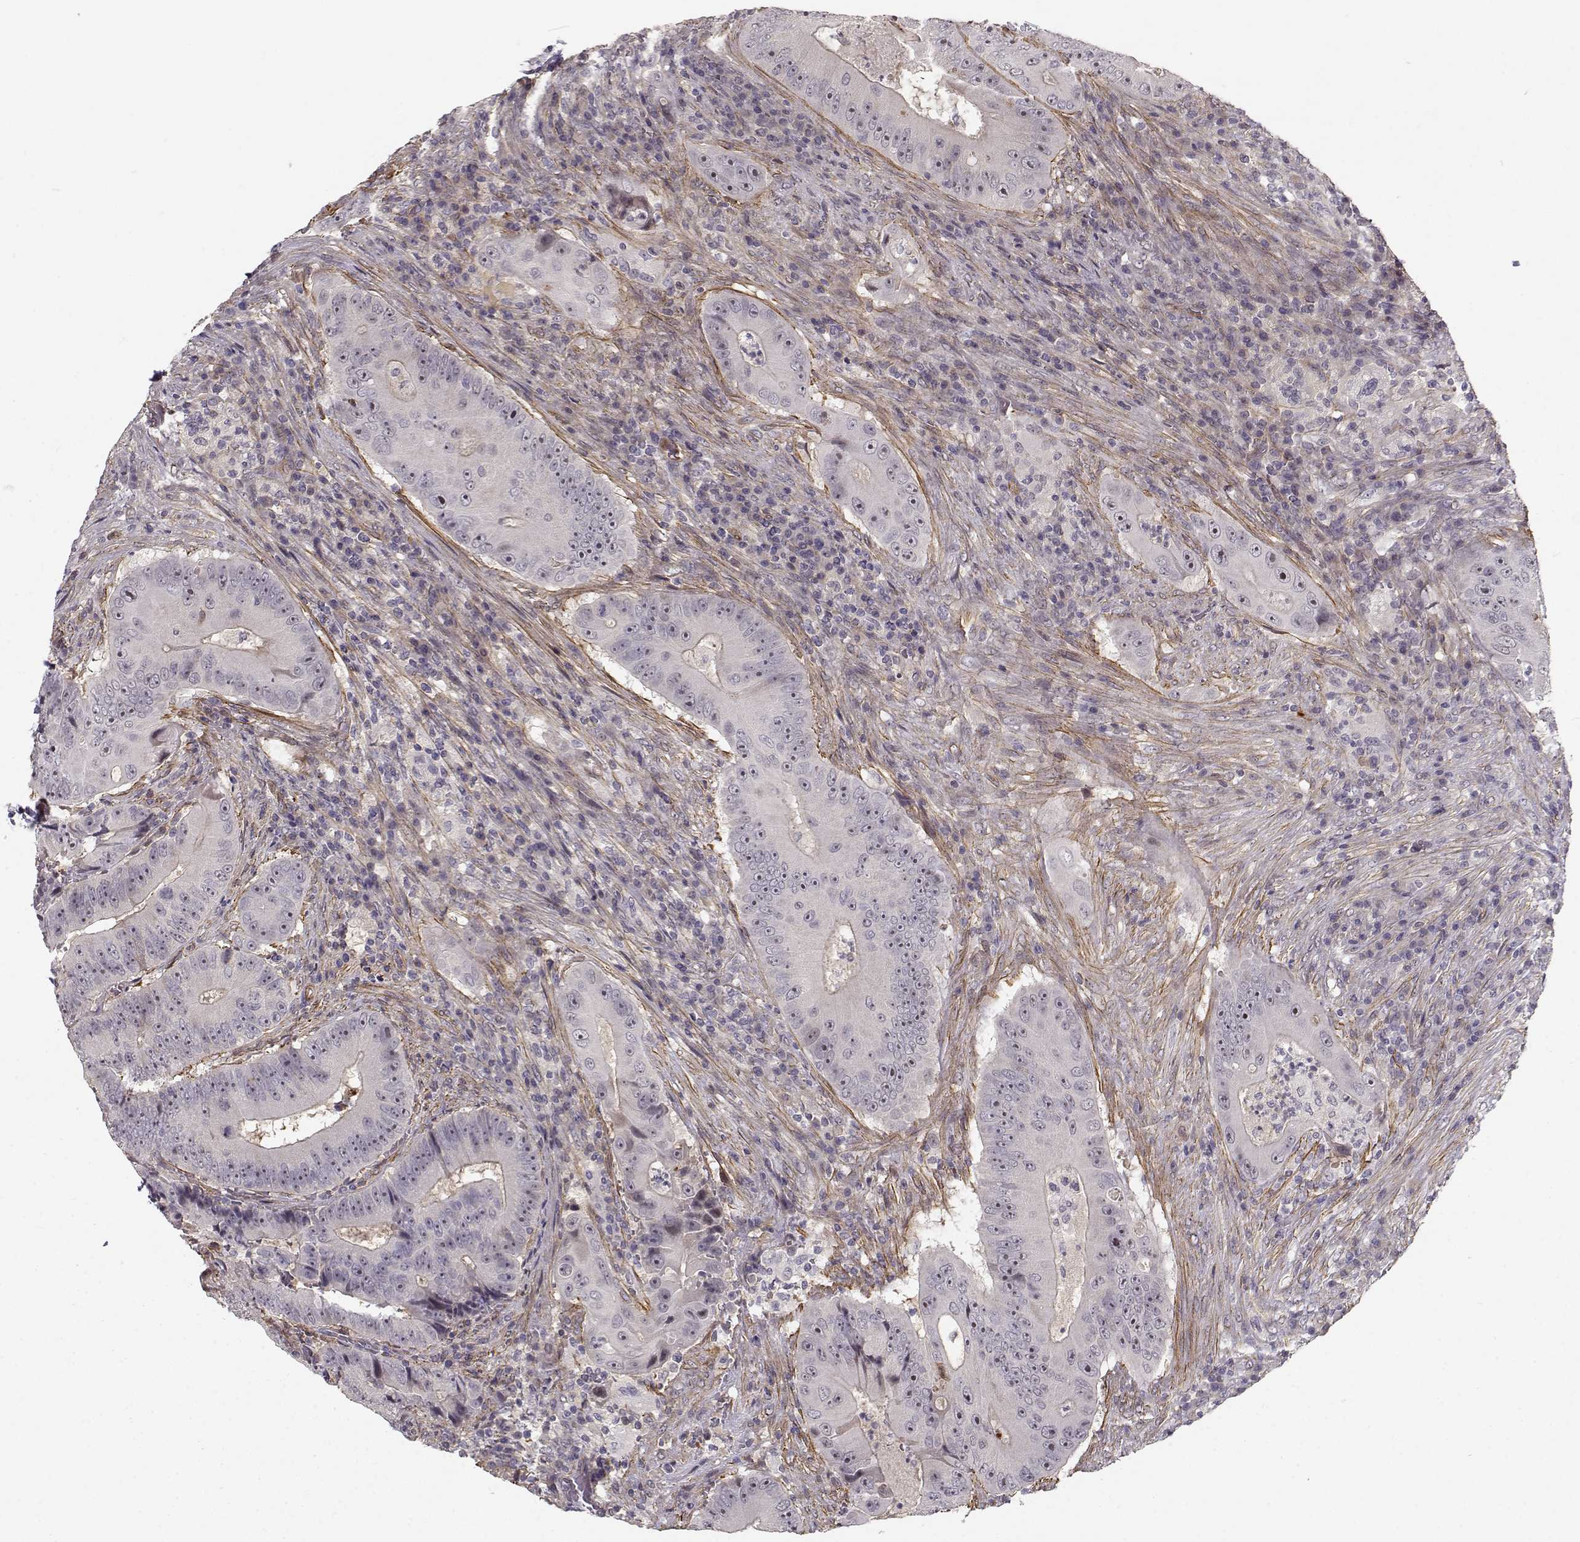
{"staining": {"intensity": "negative", "quantity": "none", "location": "none"}, "tissue": "colorectal cancer", "cell_type": "Tumor cells", "image_type": "cancer", "snomed": [{"axis": "morphology", "description": "Adenocarcinoma, NOS"}, {"axis": "topography", "description": "Colon"}], "caption": "Colorectal adenocarcinoma was stained to show a protein in brown. There is no significant positivity in tumor cells.", "gene": "RGS9BP", "patient": {"sex": "female", "age": 86}}